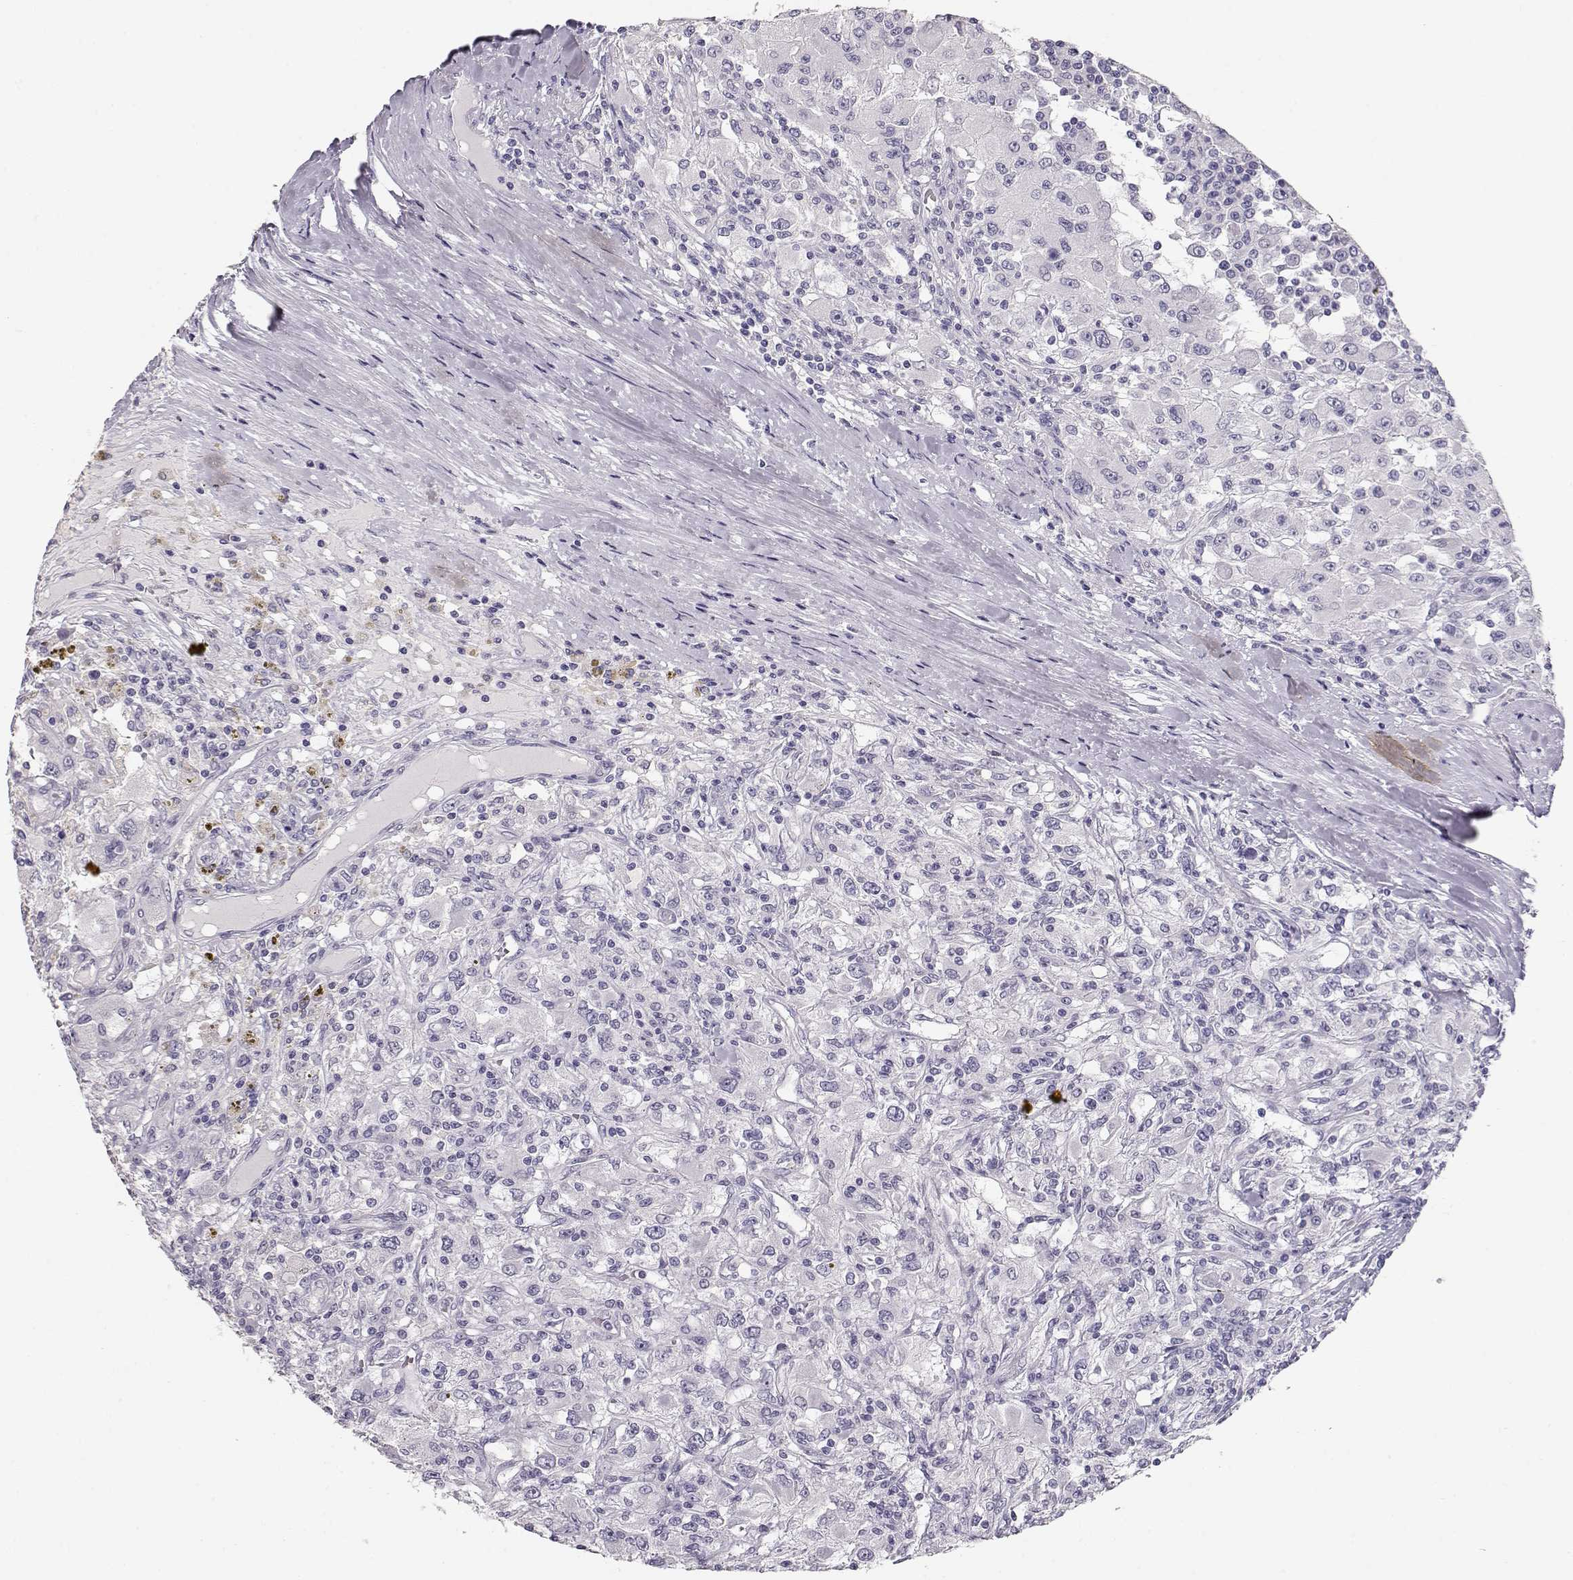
{"staining": {"intensity": "negative", "quantity": "none", "location": "none"}, "tissue": "renal cancer", "cell_type": "Tumor cells", "image_type": "cancer", "snomed": [{"axis": "morphology", "description": "Adenocarcinoma, NOS"}, {"axis": "topography", "description": "Kidney"}], "caption": "This photomicrograph is of renal adenocarcinoma stained with IHC to label a protein in brown with the nuclei are counter-stained blue. There is no staining in tumor cells.", "gene": "MAGEC1", "patient": {"sex": "female", "age": 67}}